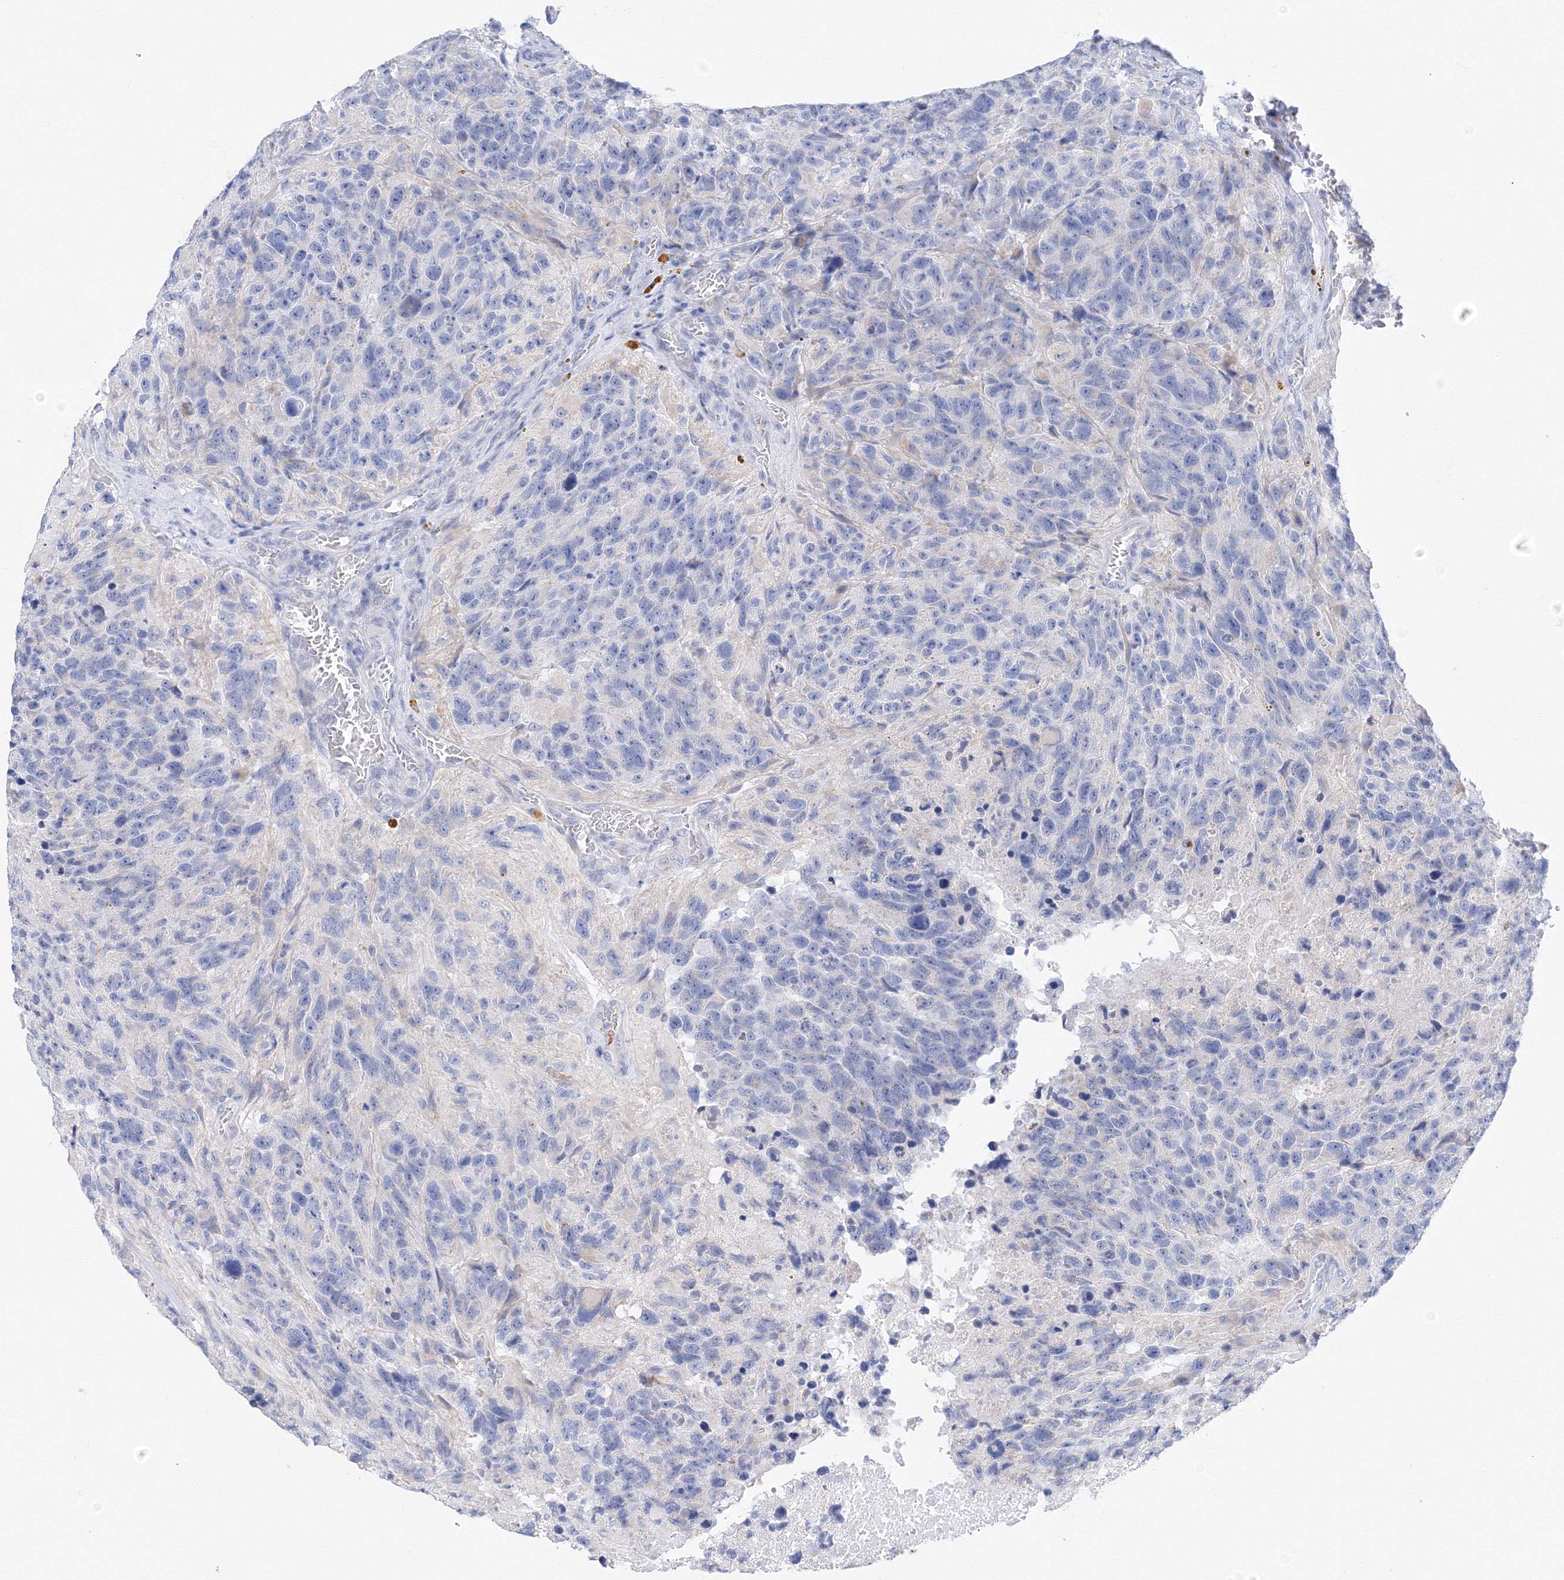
{"staining": {"intensity": "negative", "quantity": "none", "location": "none"}, "tissue": "glioma", "cell_type": "Tumor cells", "image_type": "cancer", "snomed": [{"axis": "morphology", "description": "Glioma, malignant, High grade"}, {"axis": "topography", "description": "Brain"}], "caption": "High magnification brightfield microscopy of glioma stained with DAB (brown) and counterstained with hematoxylin (blue): tumor cells show no significant staining.", "gene": "TAMM41", "patient": {"sex": "male", "age": 69}}